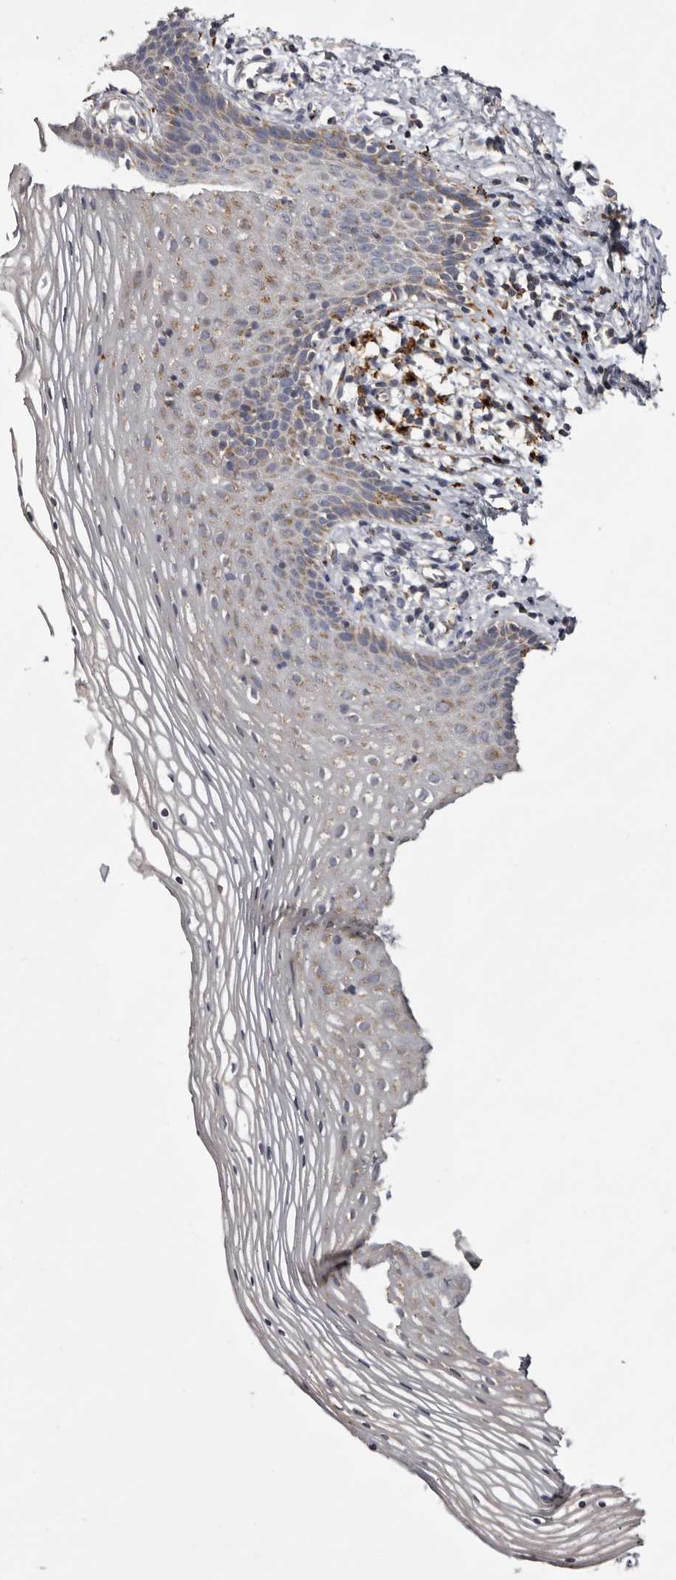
{"staining": {"intensity": "moderate", "quantity": "25%-75%", "location": "cytoplasmic/membranous"}, "tissue": "vagina", "cell_type": "Squamous epithelial cells", "image_type": "normal", "snomed": [{"axis": "morphology", "description": "Normal tissue, NOS"}, {"axis": "topography", "description": "Vagina"}], "caption": "Immunohistochemical staining of benign human vagina displays moderate cytoplasmic/membranous protein expression in about 25%-75% of squamous epithelial cells.", "gene": "MECR", "patient": {"sex": "female", "age": 32}}